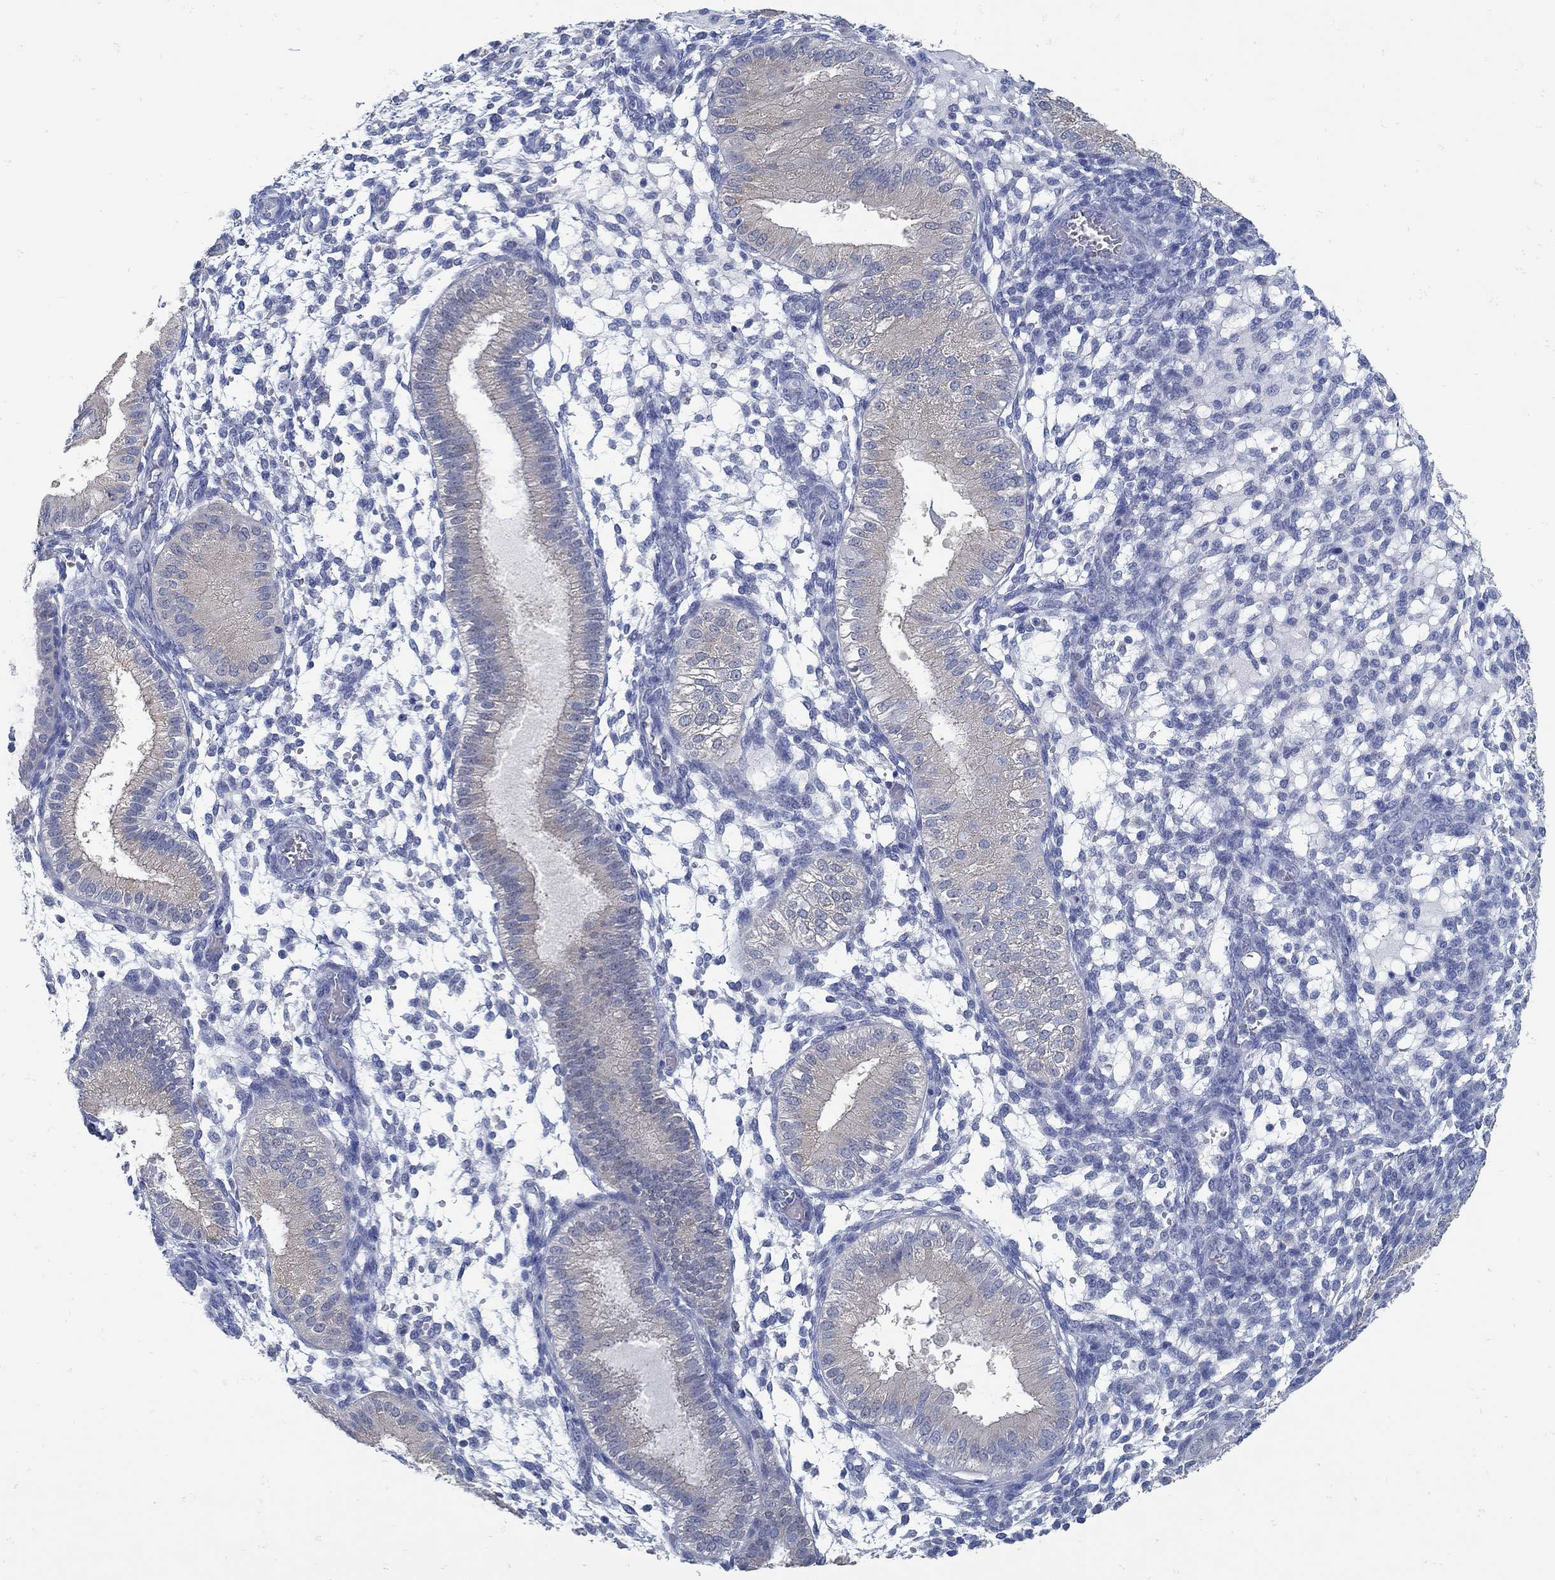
{"staining": {"intensity": "negative", "quantity": "none", "location": "none"}, "tissue": "endometrium", "cell_type": "Cells in endometrial stroma", "image_type": "normal", "snomed": [{"axis": "morphology", "description": "Normal tissue, NOS"}, {"axis": "topography", "description": "Endometrium"}], "caption": "Normal endometrium was stained to show a protein in brown. There is no significant staining in cells in endometrial stroma. Nuclei are stained in blue.", "gene": "ZFAND4", "patient": {"sex": "female", "age": 43}}